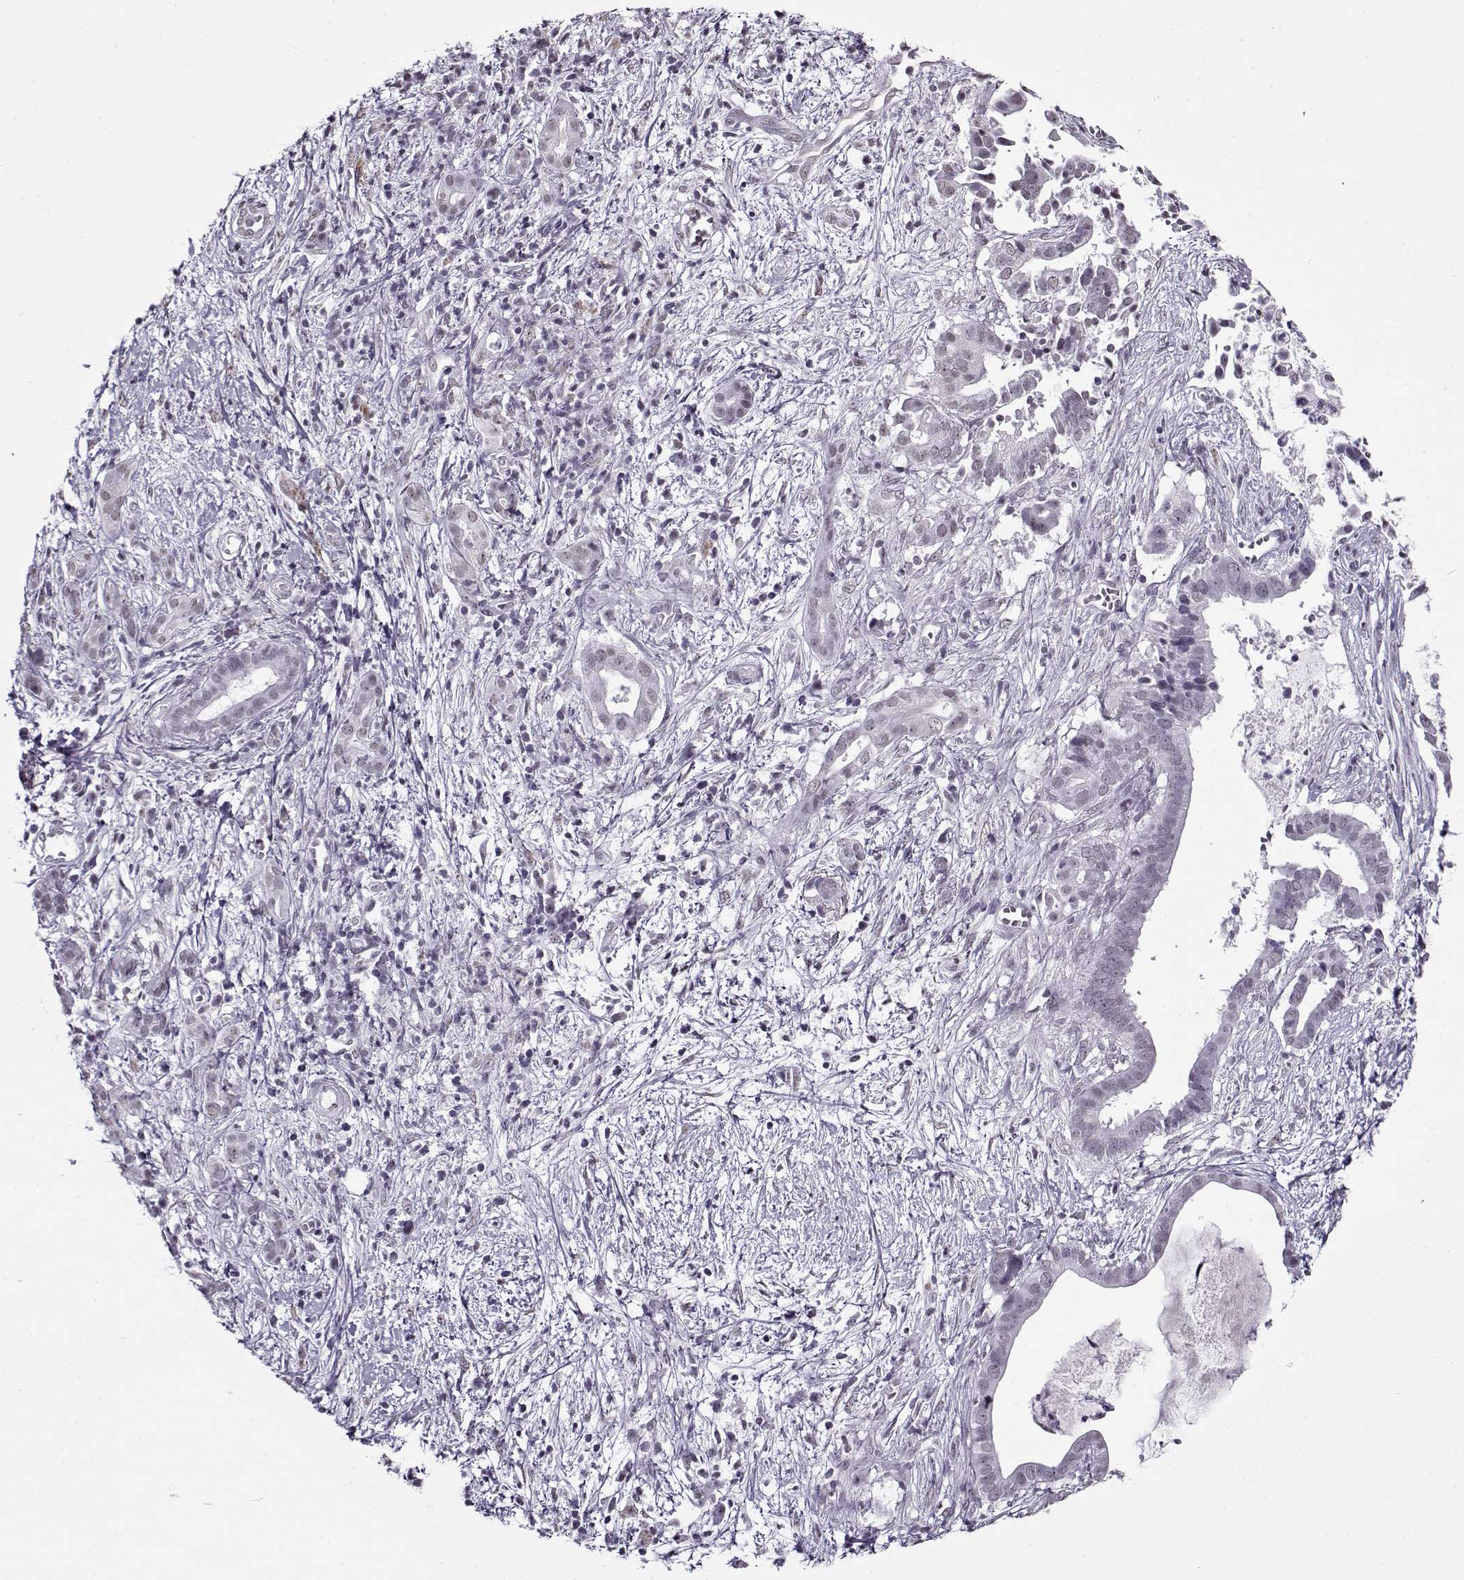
{"staining": {"intensity": "negative", "quantity": "none", "location": "none"}, "tissue": "pancreatic cancer", "cell_type": "Tumor cells", "image_type": "cancer", "snomed": [{"axis": "morphology", "description": "Adenocarcinoma, NOS"}, {"axis": "topography", "description": "Pancreas"}], "caption": "This micrograph is of adenocarcinoma (pancreatic) stained with IHC to label a protein in brown with the nuclei are counter-stained blue. There is no positivity in tumor cells.", "gene": "PRMT8", "patient": {"sex": "male", "age": 61}}